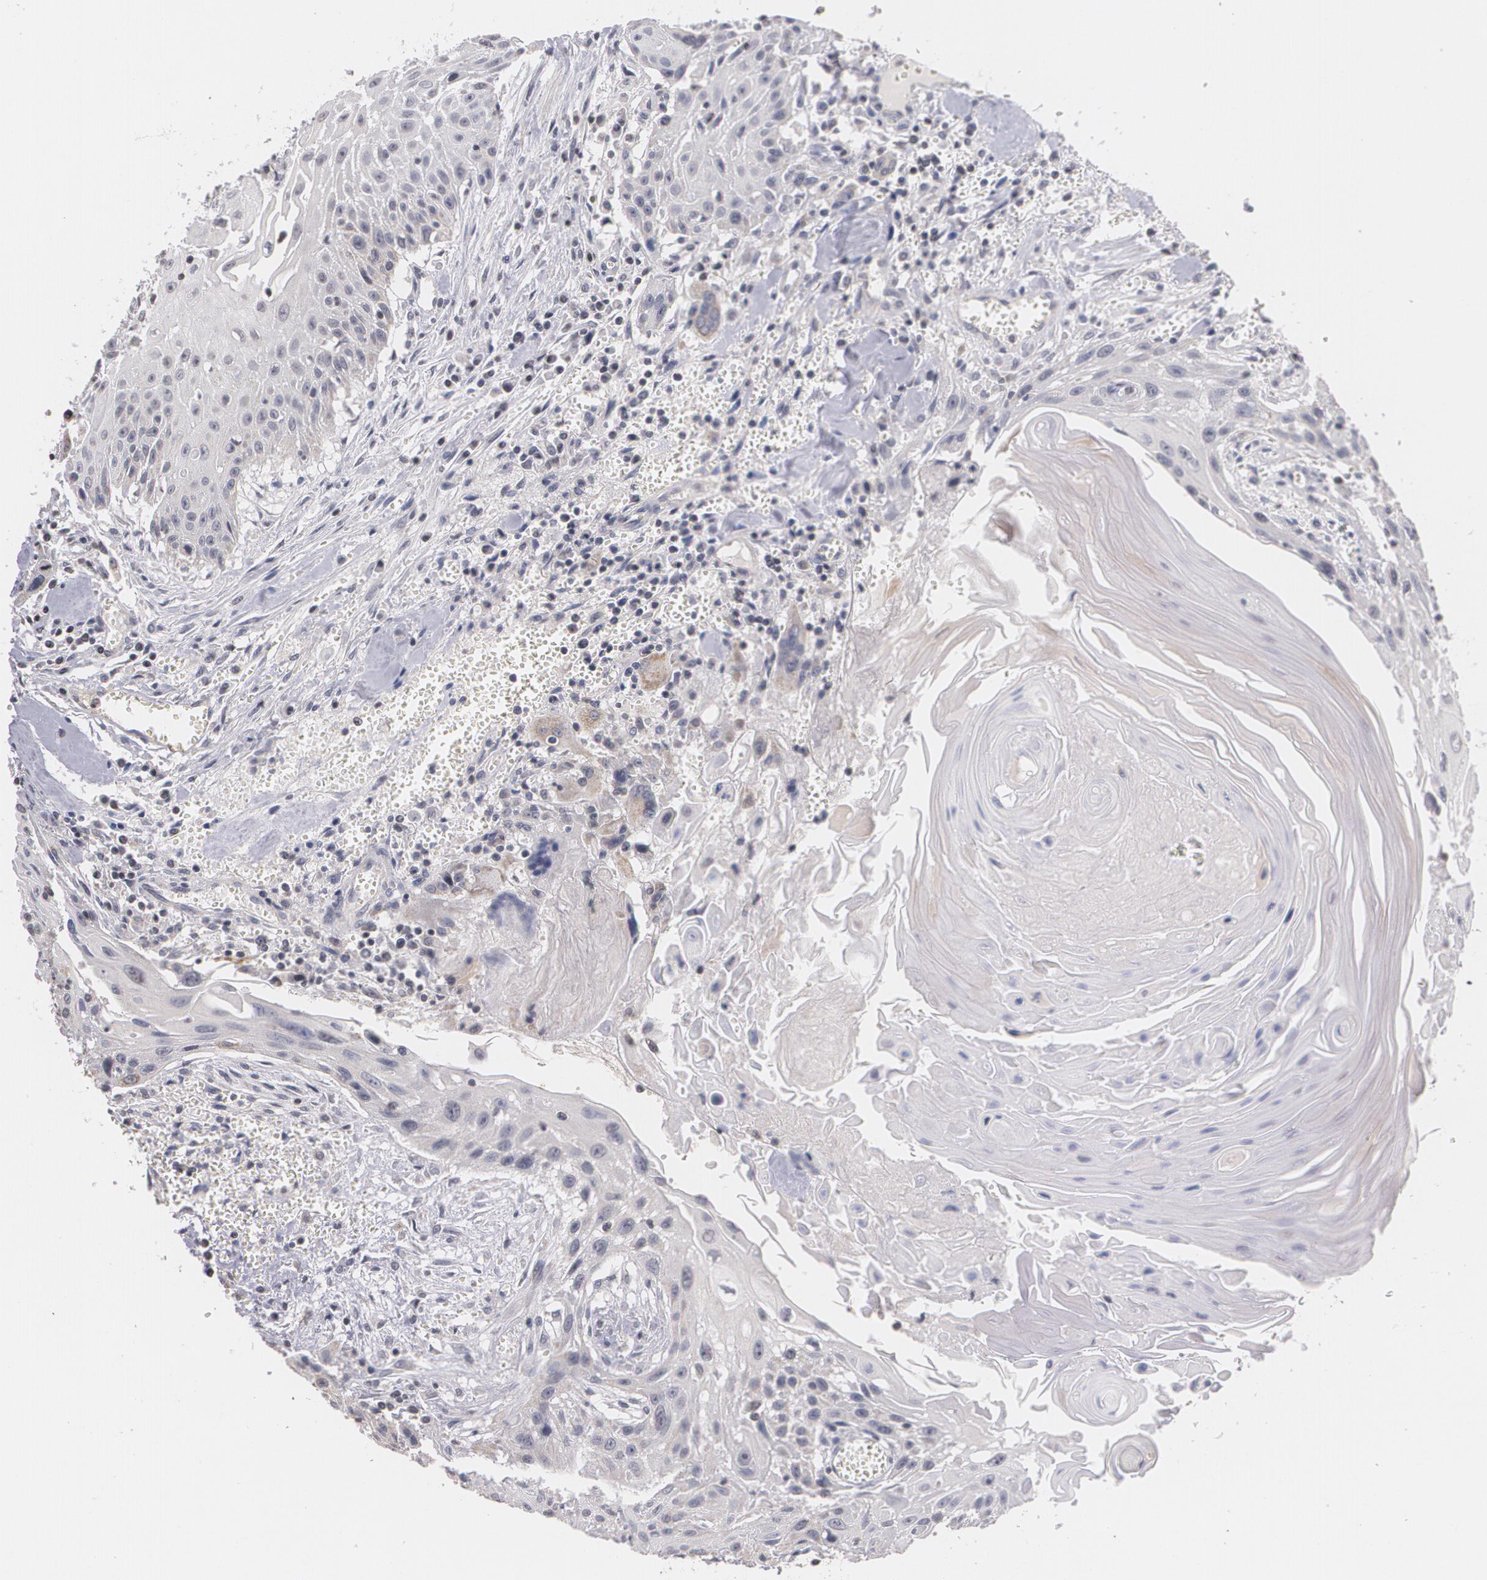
{"staining": {"intensity": "negative", "quantity": "none", "location": "none"}, "tissue": "head and neck cancer", "cell_type": "Tumor cells", "image_type": "cancer", "snomed": [{"axis": "morphology", "description": "Squamous cell carcinoma, NOS"}, {"axis": "morphology", "description": "Squamous cell carcinoma, metastatic, NOS"}, {"axis": "topography", "description": "Lymph node"}, {"axis": "topography", "description": "Salivary gland"}, {"axis": "topography", "description": "Head-Neck"}], "caption": "Micrograph shows no significant protein expression in tumor cells of head and neck metastatic squamous cell carcinoma.", "gene": "THRB", "patient": {"sex": "female", "age": 74}}